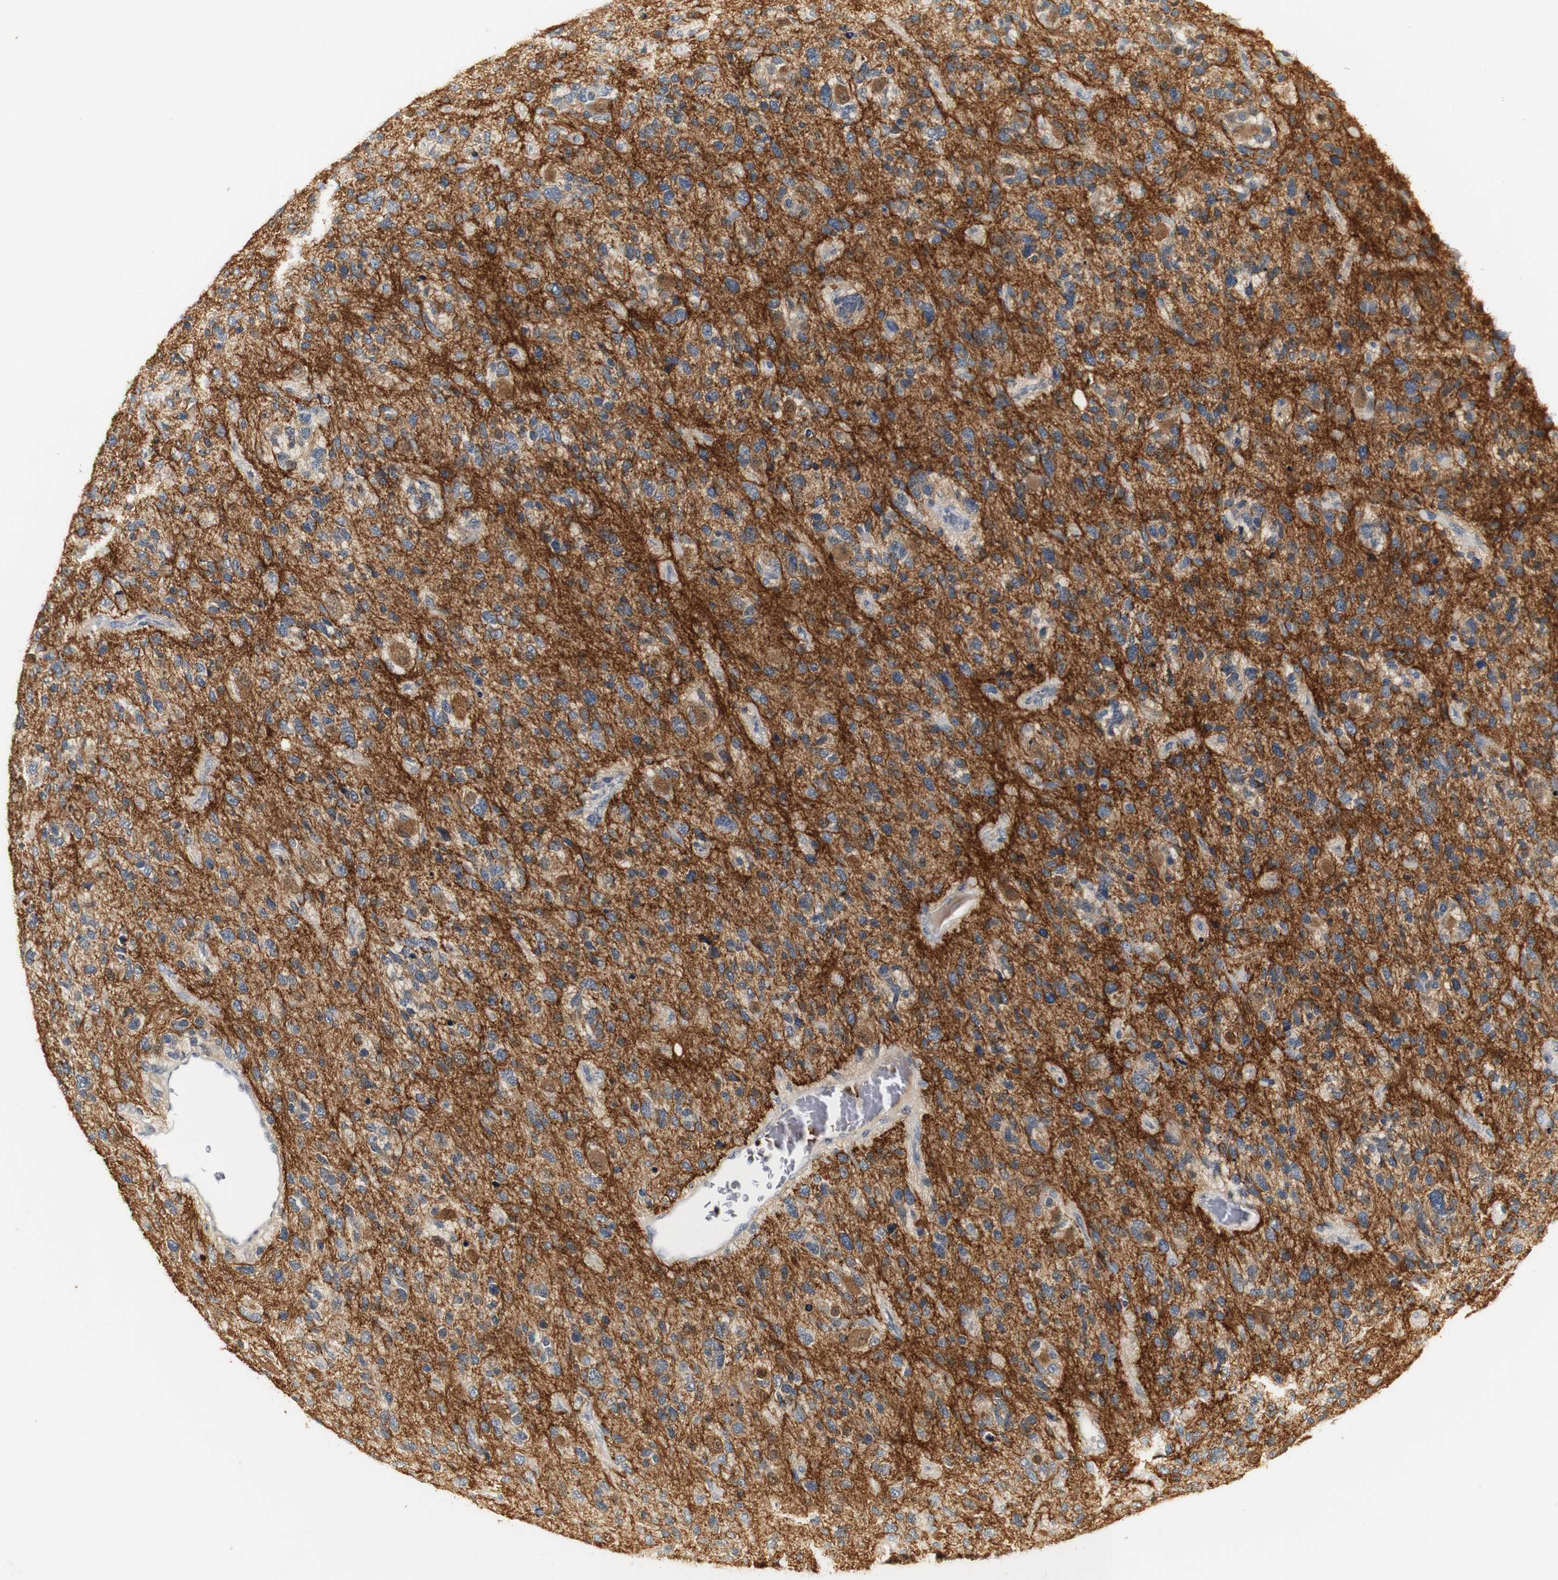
{"staining": {"intensity": "weak", "quantity": "<25%", "location": "cytoplasmic/membranous,nuclear"}, "tissue": "glioma", "cell_type": "Tumor cells", "image_type": "cancer", "snomed": [{"axis": "morphology", "description": "Glioma, malignant, High grade"}, {"axis": "topography", "description": "Brain"}], "caption": "This photomicrograph is of glioma stained with immunohistochemistry (IHC) to label a protein in brown with the nuclei are counter-stained blue. There is no staining in tumor cells. (Brightfield microscopy of DAB immunohistochemistry at high magnification).", "gene": "SYT7", "patient": {"sex": "female", "age": 58}}